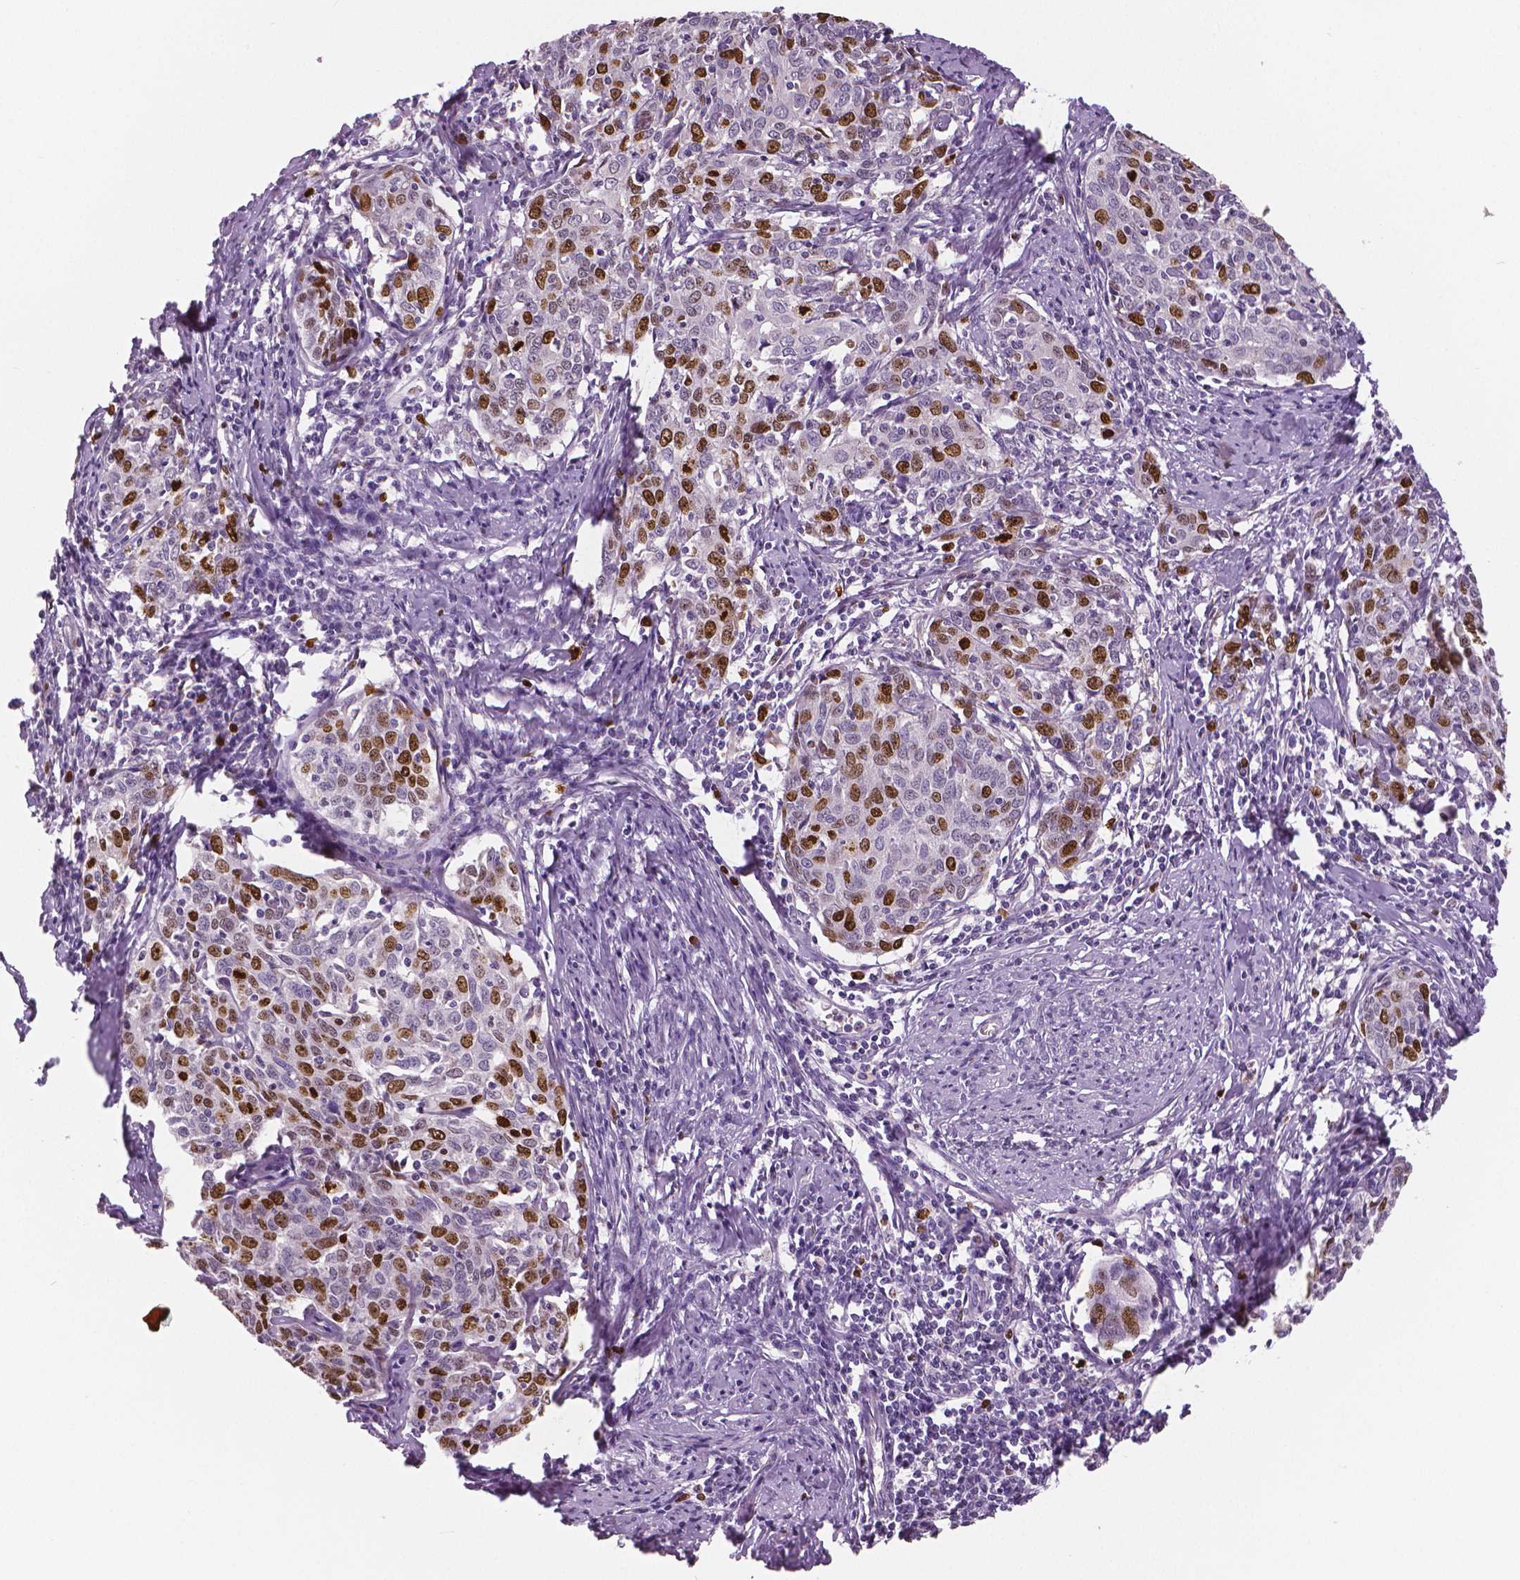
{"staining": {"intensity": "moderate", "quantity": "25%-75%", "location": "nuclear"}, "tissue": "cervical cancer", "cell_type": "Tumor cells", "image_type": "cancer", "snomed": [{"axis": "morphology", "description": "Squamous cell carcinoma, NOS"}, {"axis": "topography", "description": "Cervix"}], "caption": "Immunohistochemistry (IHC) of human cervical cancer exhibits medium levels of moderate nuclear expression in about 25%-75% of tumor cells. (IHC, brightfield microscopy, high magnification).", "gene": "MKI67", "patient": {"sex": "female", "age": 62}}